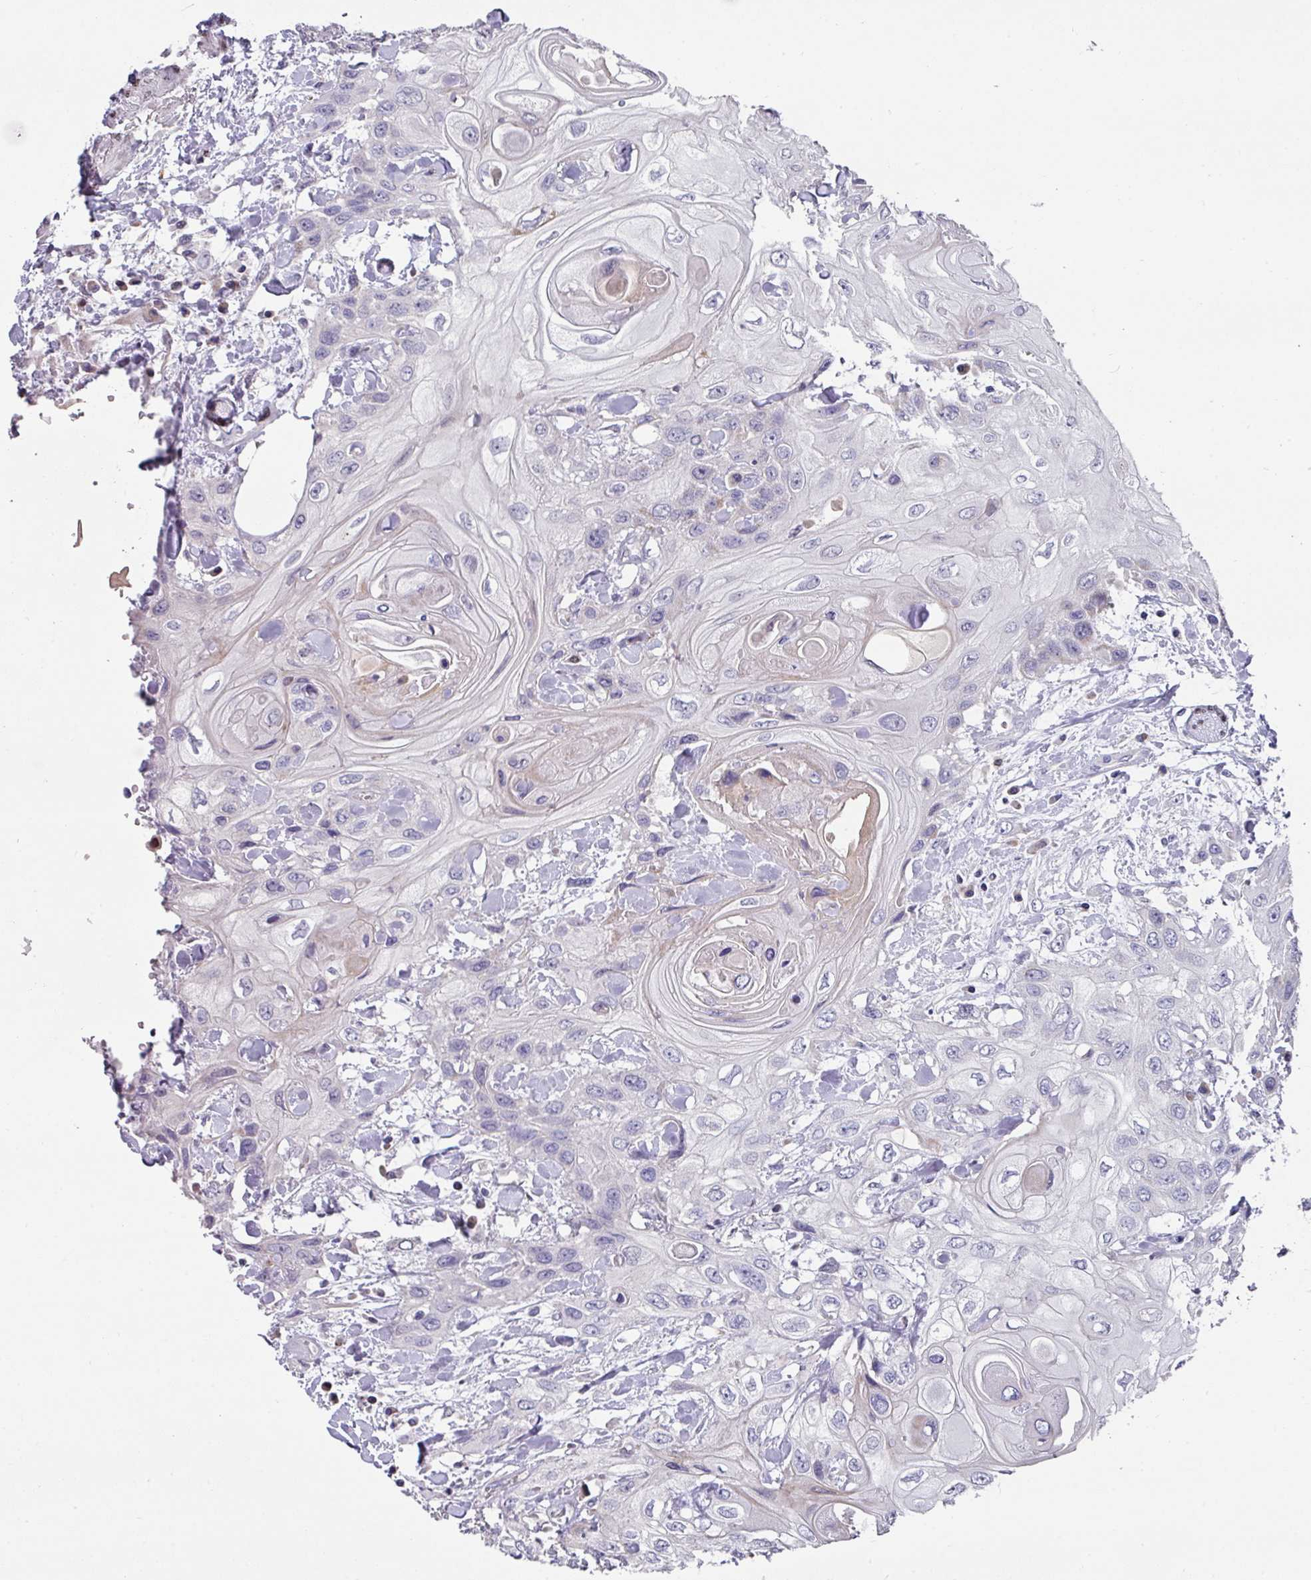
{"staining": {"intensity": "negative", "quantity": "none", "location": "none"}, "tissue": "head and neck cancer", "cell_type": "Tumor cells", "image_type": "cancer", "snomed": [{"axis": "morphology", "description": "Squamous cell carcinoma, NOS"}, {"axis": "topography", "description": "Head-Neck"}], "caption": "High power microscopy photomicrograph of an immunohistochemistry histopathology image of head and neck cancer (squamous cell carcinoma), revealing no significant positivity in tumor cells.", "gene": "CBX7", "patient": {"sex": "female", "age": 43}}